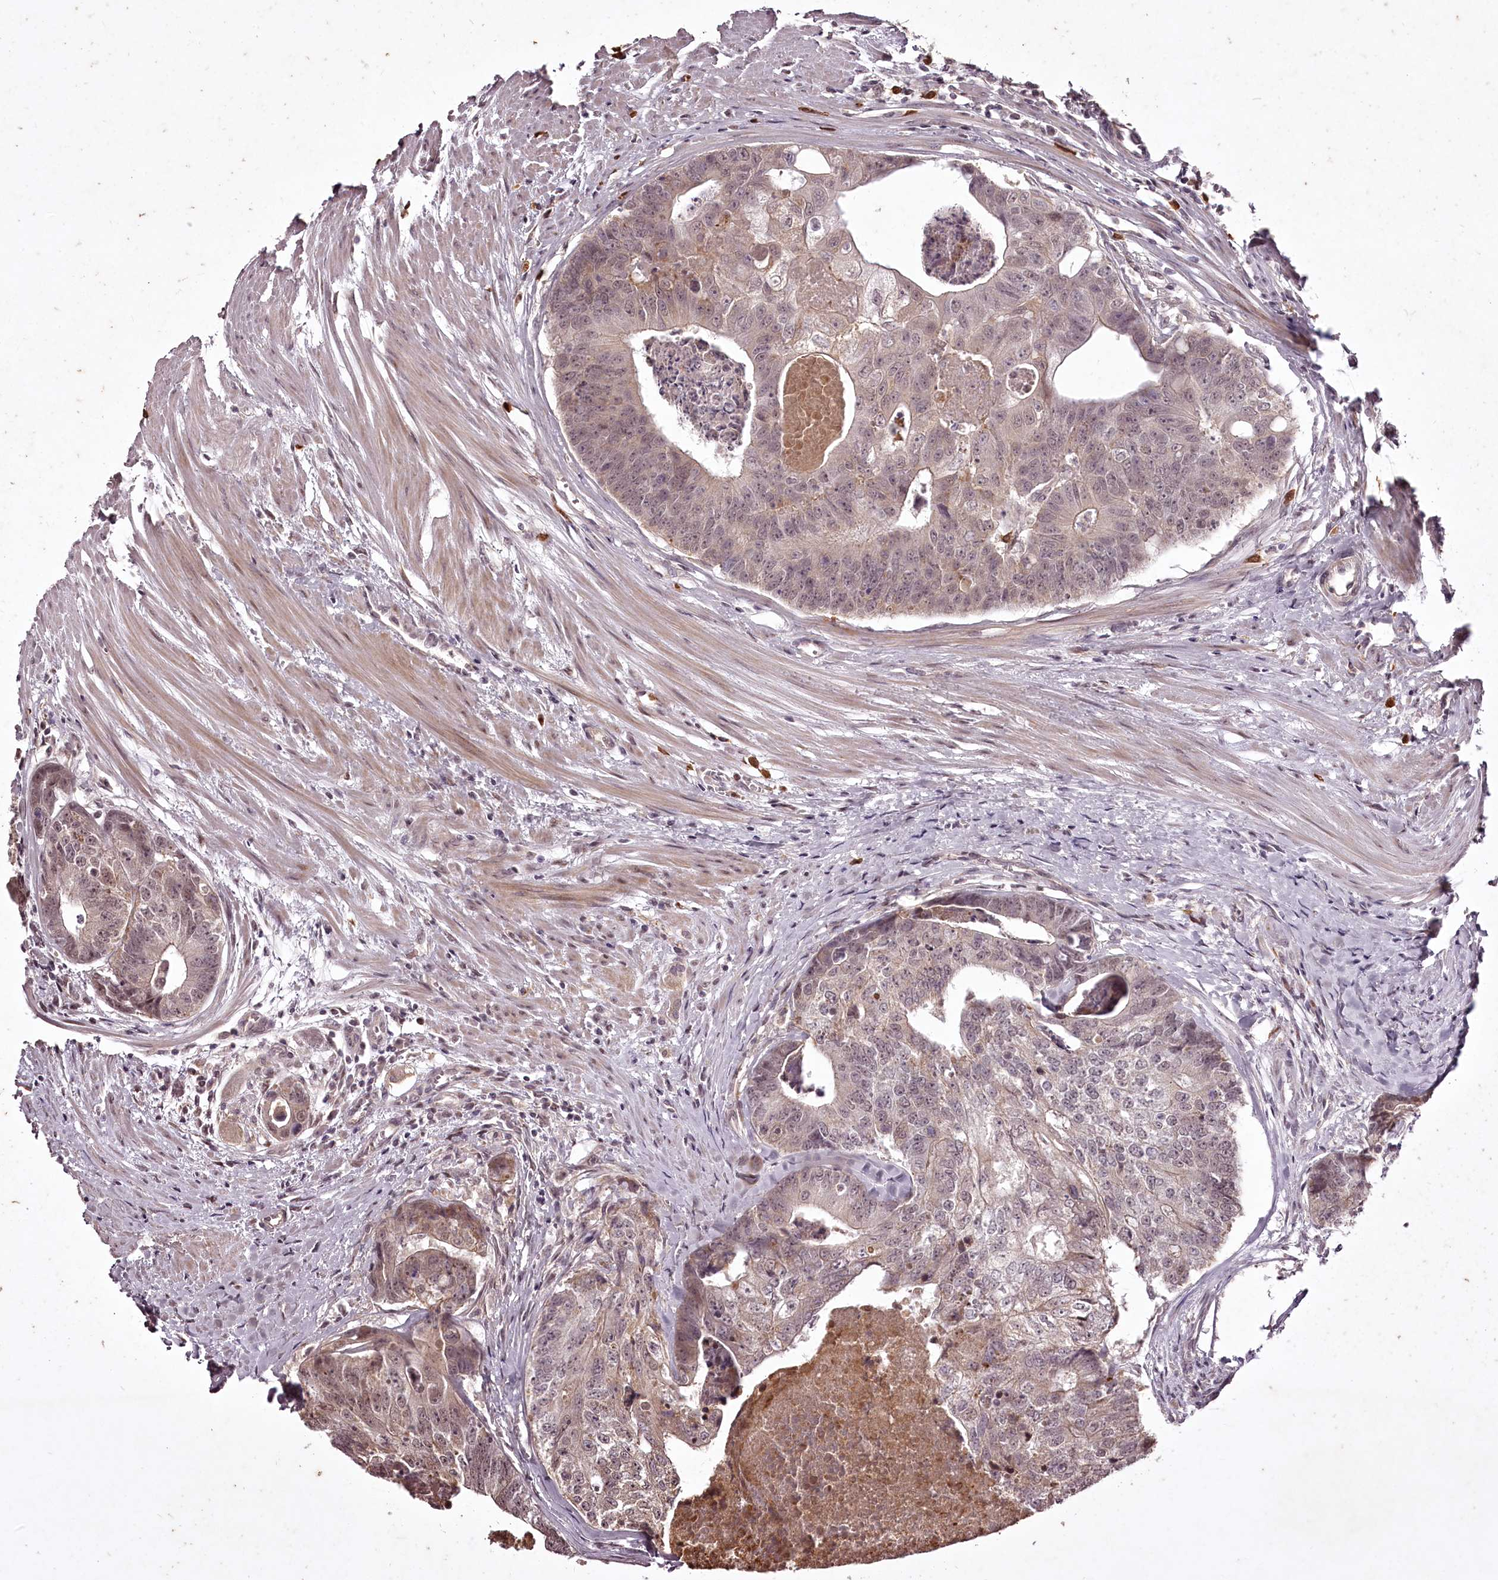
{"staining": {"intensity": "weak", "quantity": "25%-75%", "location": "nuclear"}, "tissue": "colorectal cancer", "cell_type": "Tumor cells", "image_type": "cancer", "snomed": [{"axis": "morphology", "description": "Adenocarcinoma, NOS"}, {"axis": "topography", "description": "Colon"}], "caption": "High-power microscopy captured an IHC micrograph of adenocarcinoma (colorectal), revealing weak nuclear staining in about 25%-75% of tumor cells.", "gene": "ADRA1D", "patient": {"sex": "female", "age": 67}}